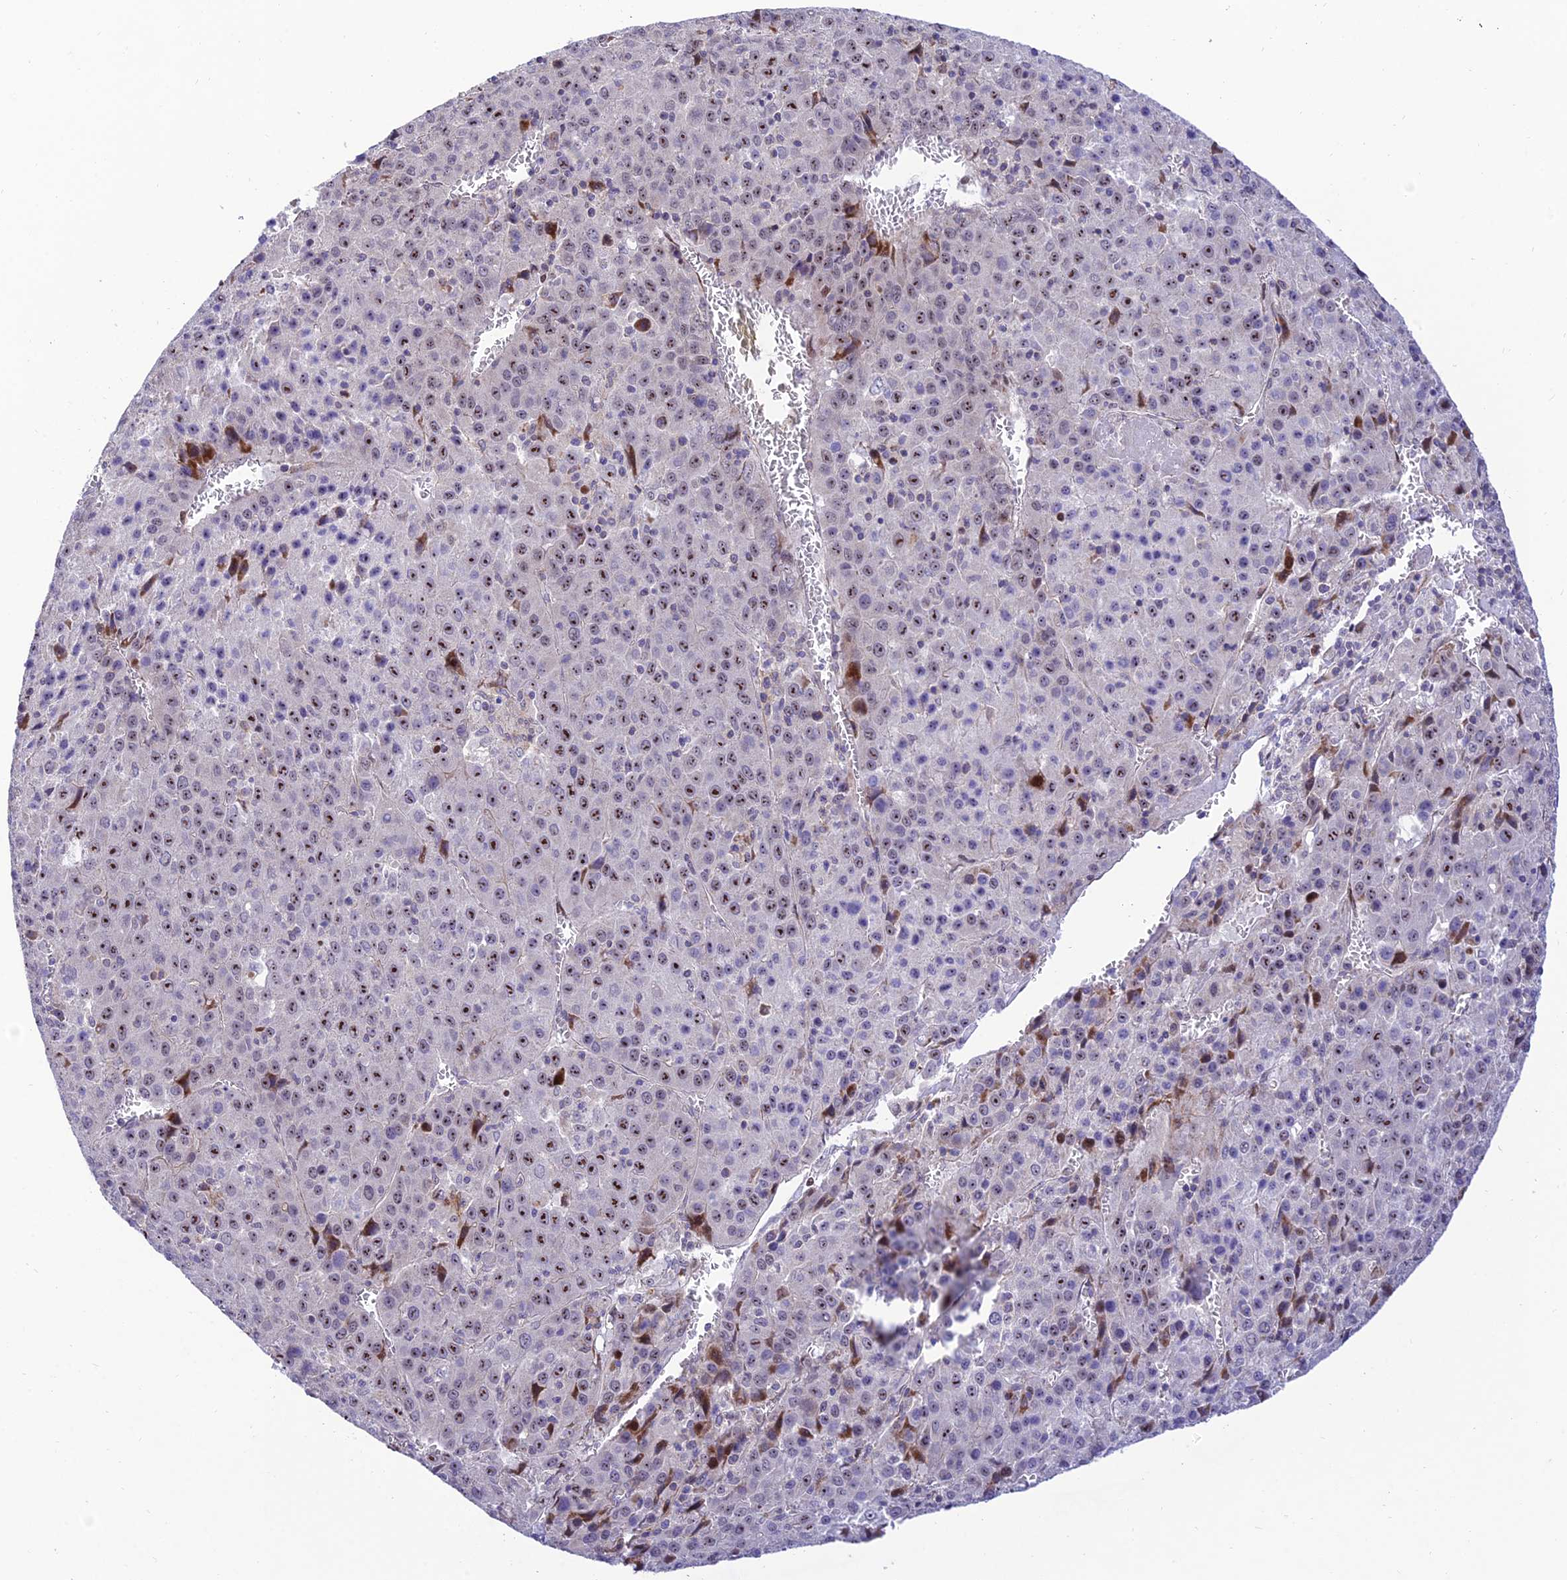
{"staining": {"intensity": "moderate", "quantity": "25%-75%", "location": "nuclear"}, "tissue": "liver cancer", "cell_type": "Tumor cells", "image_type": "cancer", "snomed": [{"axis": "morphology", "description": "Carcinoma, Hepatocellular, NOS"}, {"axis": "topography", "description": "Liver"}], "caption": "Tumor cells reveal medium levels of moderate nuclear expression in about 25%-75% of cells in human liver hepatocellular carcinoma.", "gene": "KBTBD7", "patient": {"sex": "female", "age": 53}}